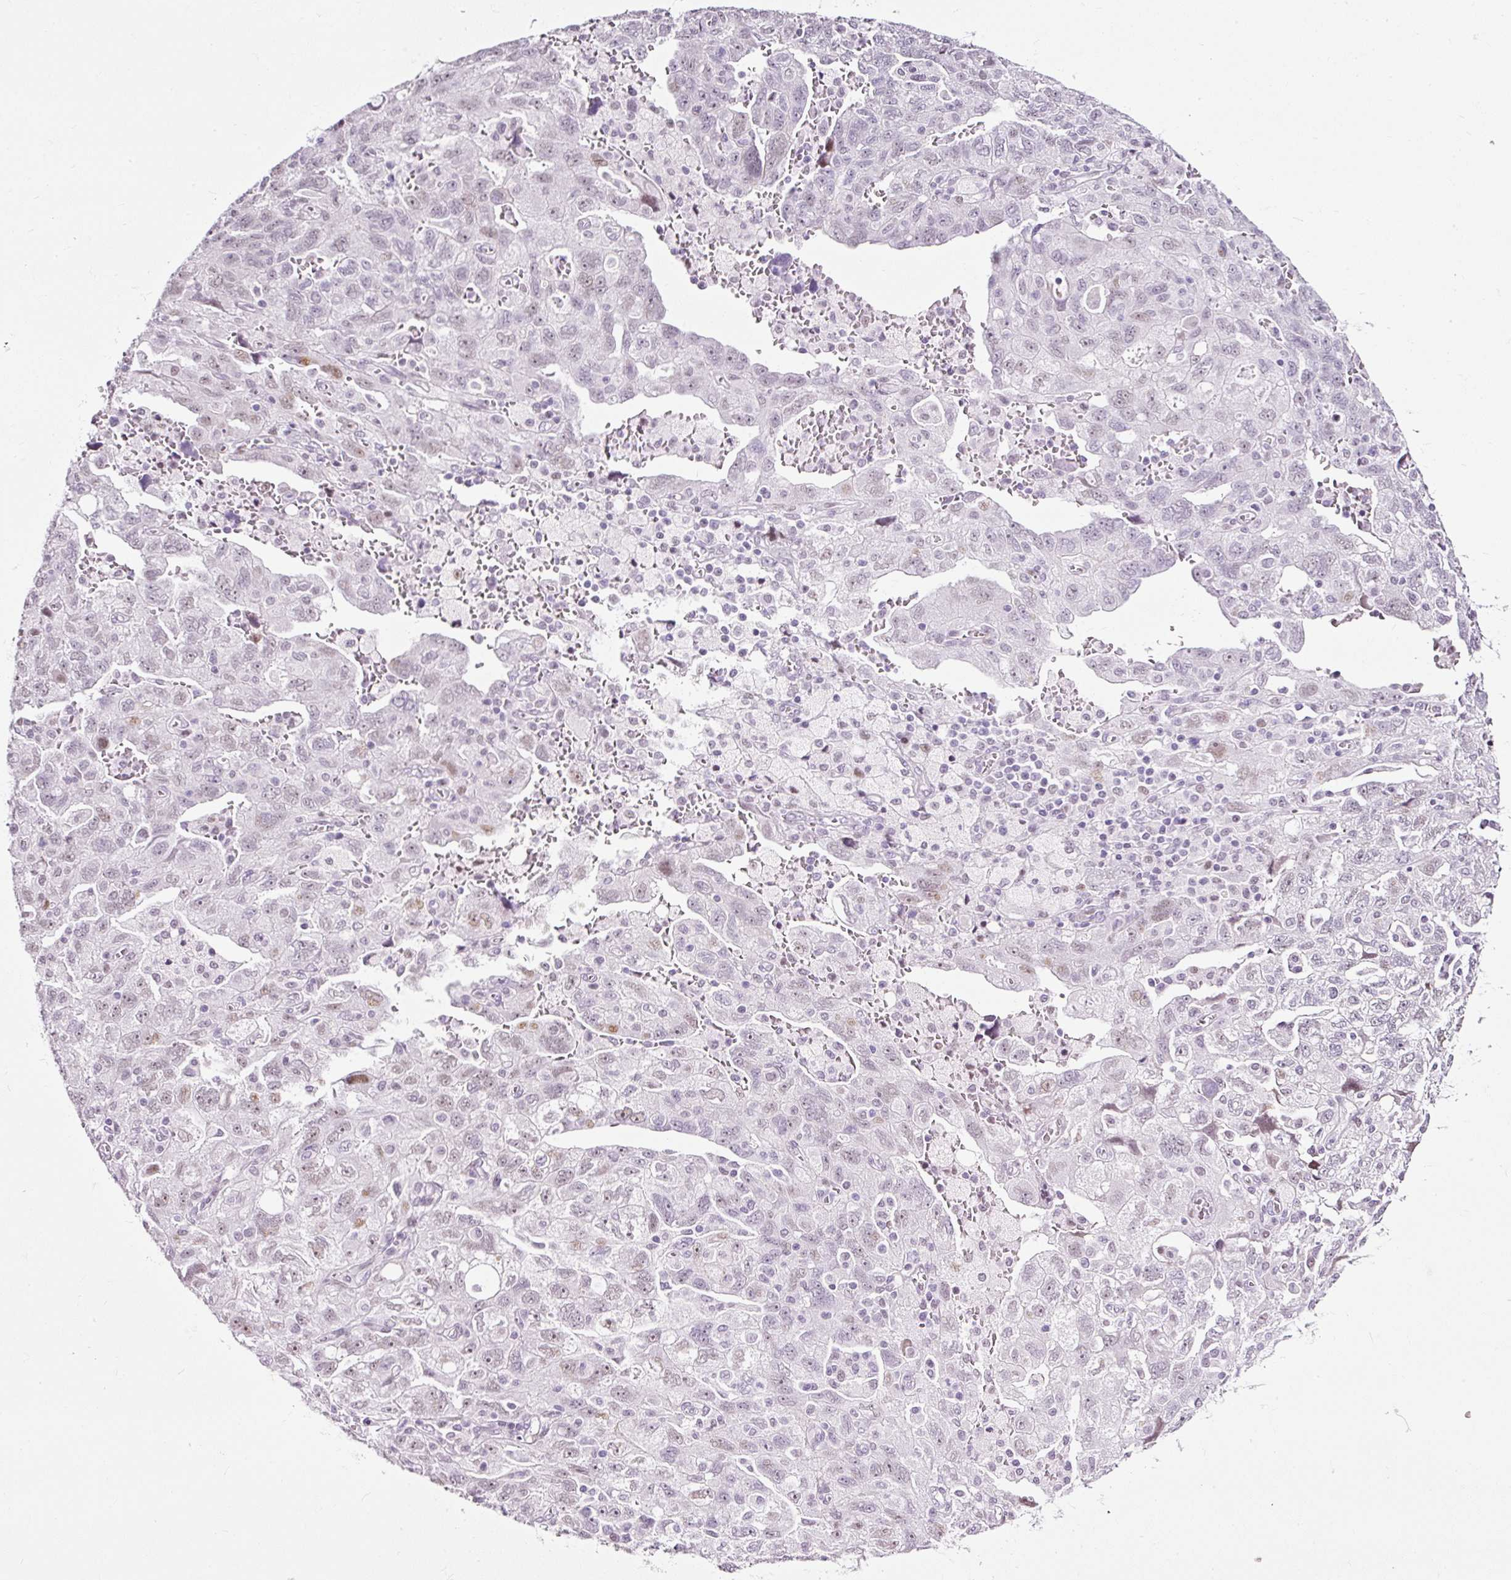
{"staining": {"intensity": "weak", "quantity": "25%-75%", "location": "nuclear"}, "tissue": "ovarian cancer", "cell_type": "Tumor cells", "image_type": "cancer", "snomed": [{"axis": "morphology", "description": "Carcinoma, NOS"}, {"axis": "morphology", "description": "Cystadenocarcinoma, serous, NOS"}, {"axis": "topography", "description": "Ovary"}], "caption": "Protein expression analysis of ovarian cancer displays weak nuclear staining in approximately 25%-75% of tumor cells. Immunohistochemistry (ihc) stains the protein of interest in brown and the nuclei are stained blue.", "gene": "PDE6B", "patient": {"sex": "female", "age": 69}}